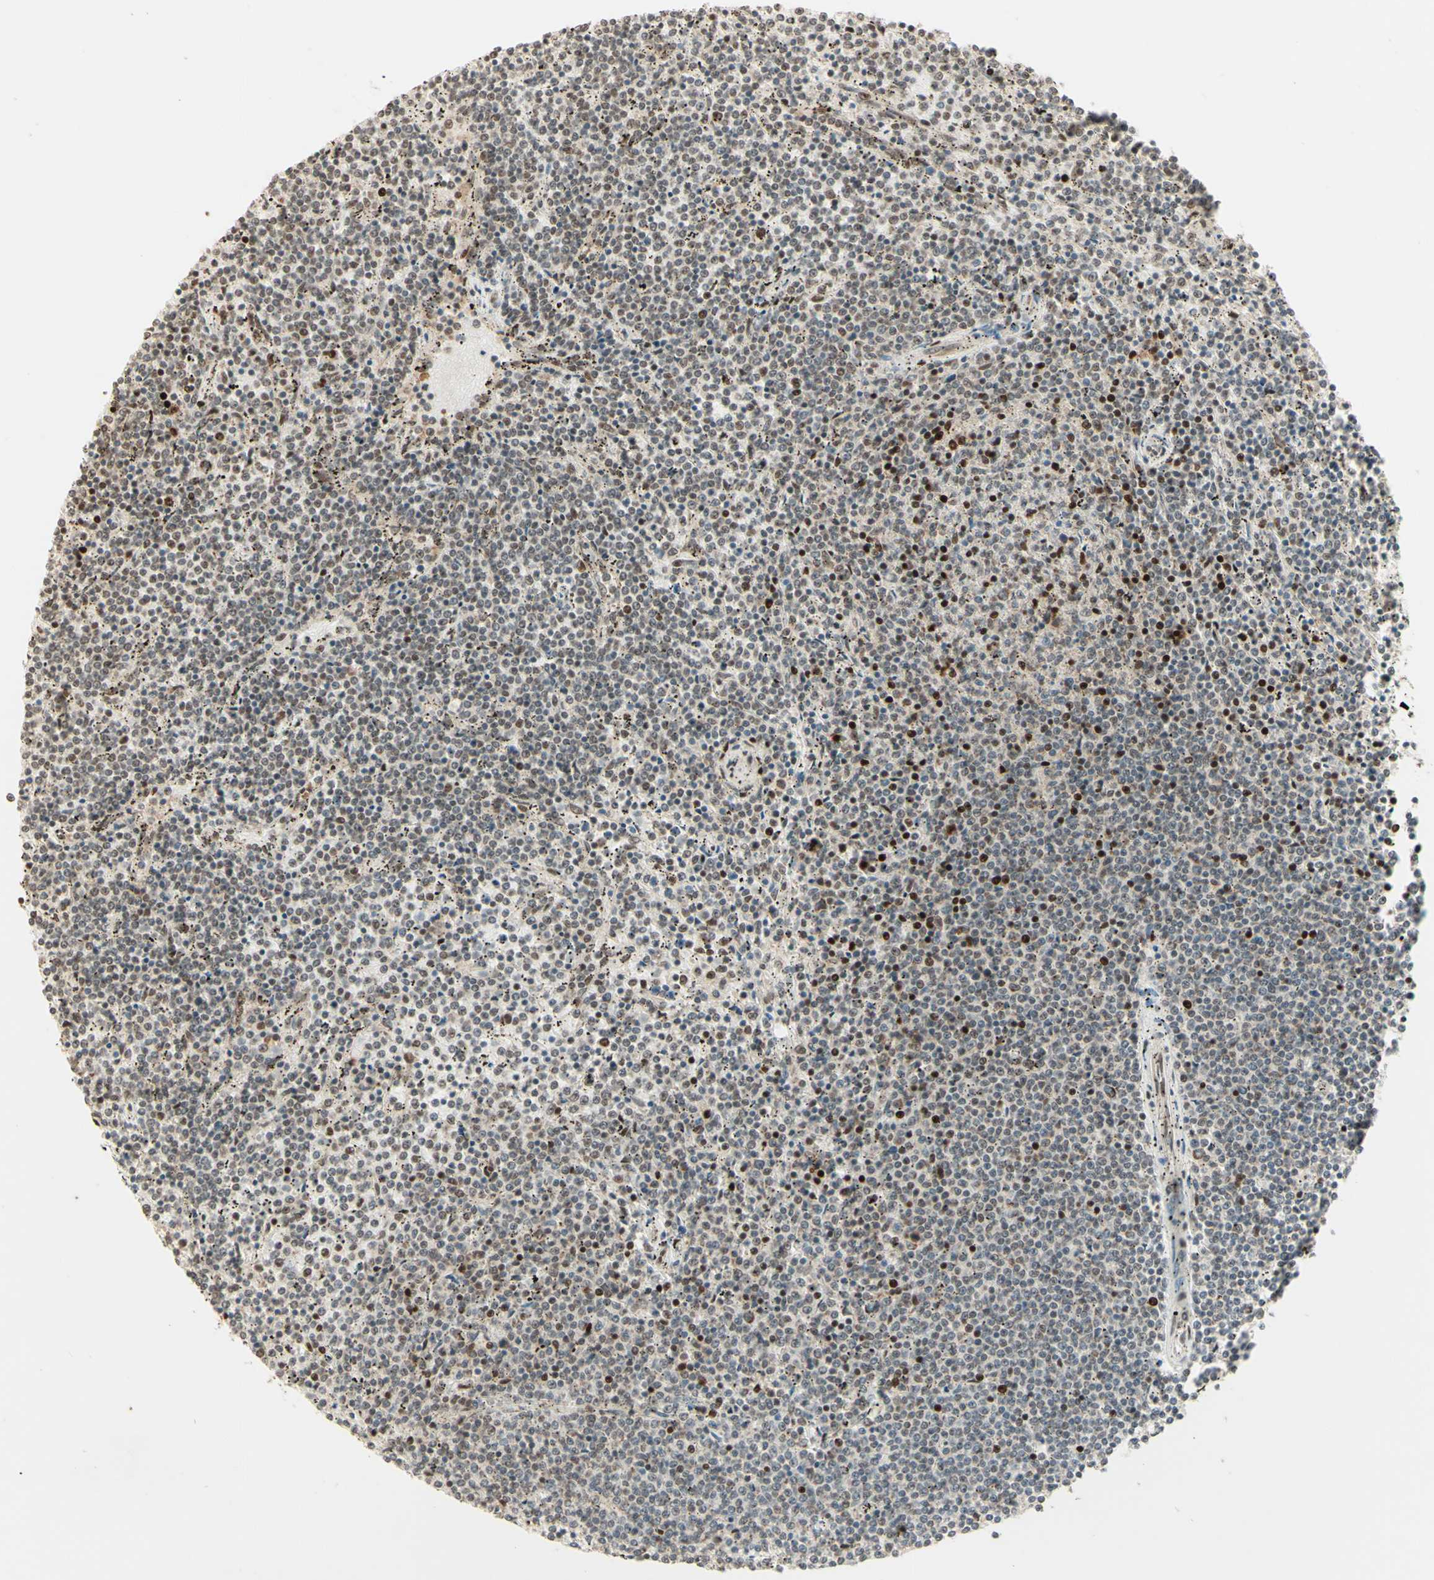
{"staining": {"intensity": "weak", "quantity": "25%-75%", "location": "nuclear"}, "tissue": "lymphoma", "cell_type": "Tumor cells", "image_type": "cancer", "snomed": [{"axis": "morphology", "description": "Malignant lymphoma, non-Hodgkin's type, Low grade"}, {"axis": "topography", "description": "Spleen"}], "caption": "This image reveals IHC staining of human malignant lymphoma, non-Hodgkin's type (low-grade), with low weak nuclear positivity in approximately 25%-75% of tumor cells.", "gene": "NR3C1", "patient": {"sex": "female", "age": 50}}